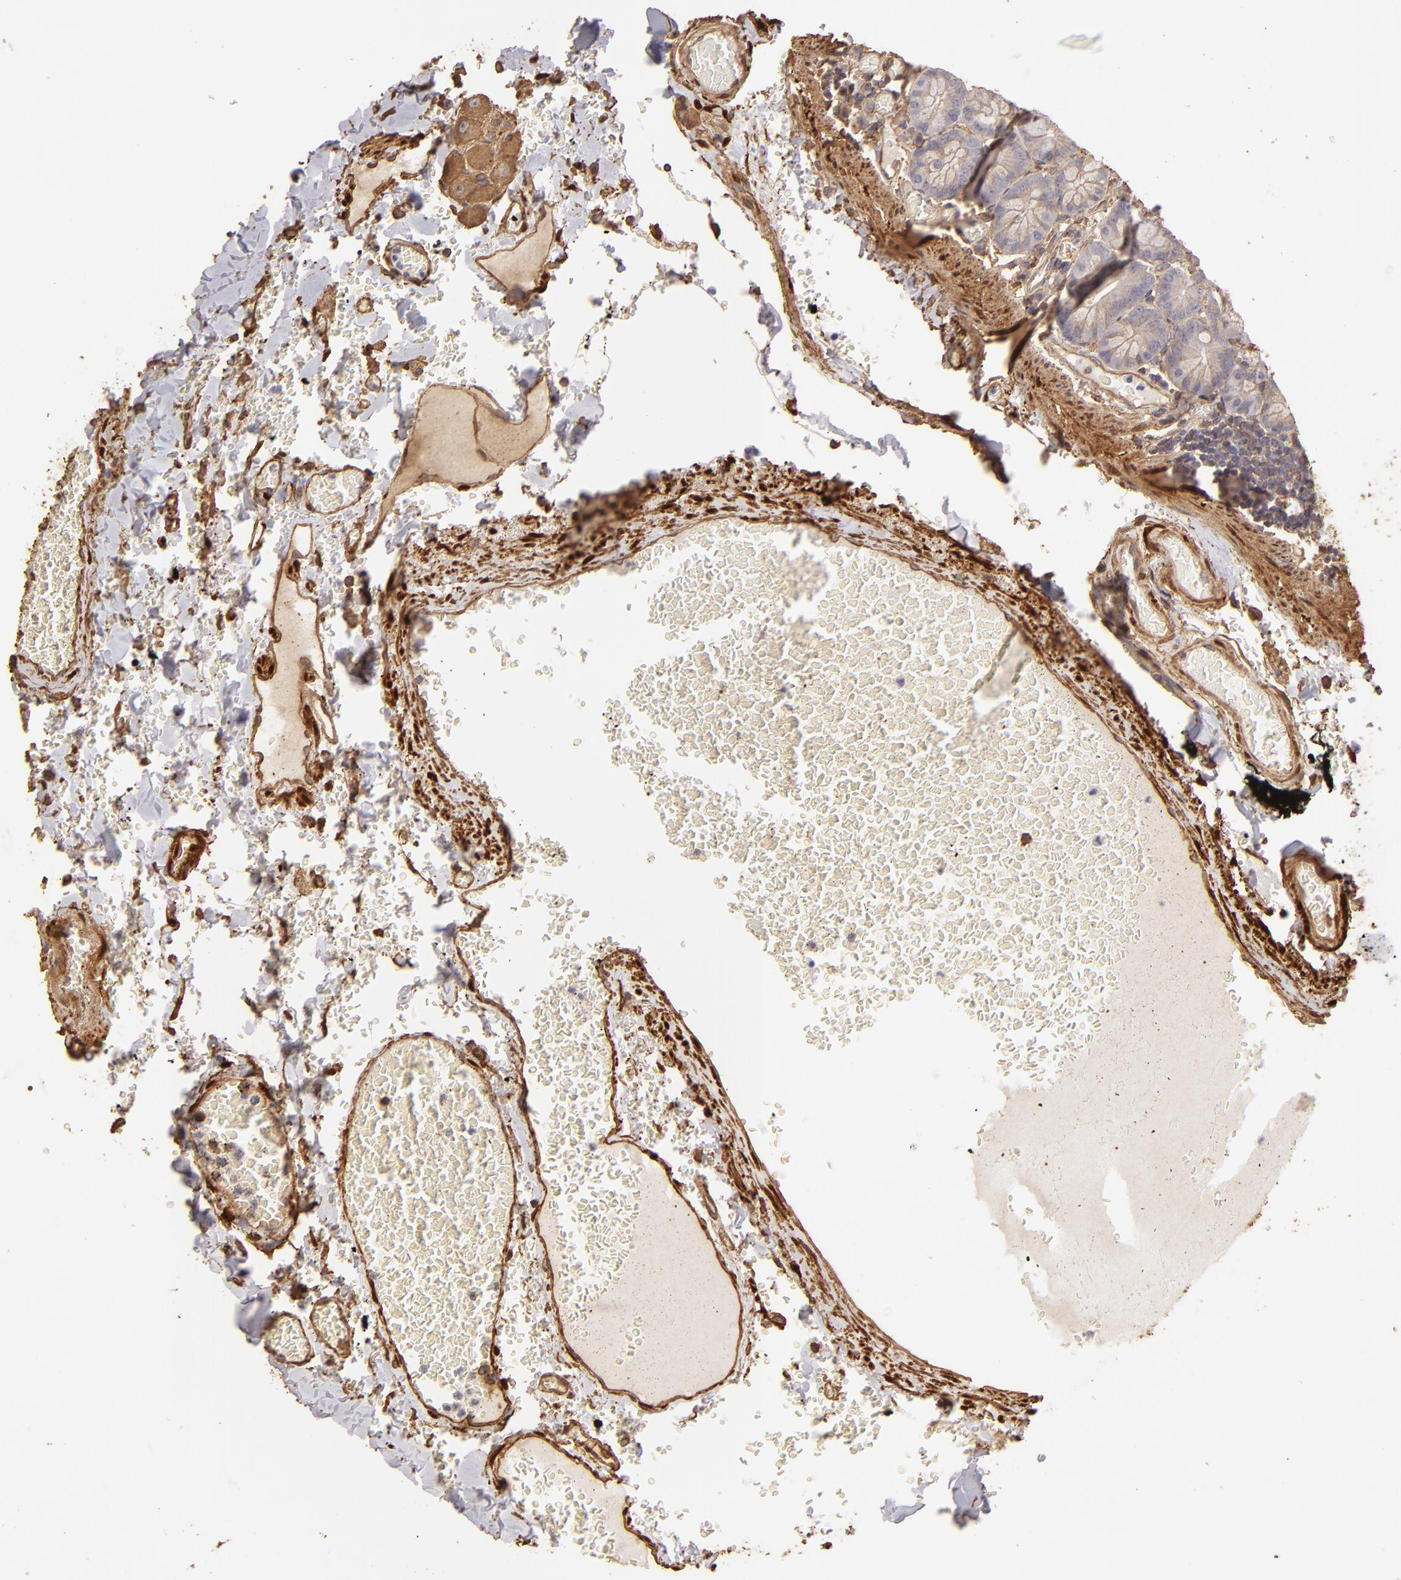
{"staining": {"intensity": "weak", "quantity": "<25%", "location": "cytoplasmic/membranous"}, "tissue": "small intestine", "cell_type": "Glandular cells", "image_type": "normal", "snomed": [{"axis": "morphology", "description": "Normal tissue, NOS"}, {"axis": "topography", "description": "Small intestine"}], "caption": "Glandular cells are negative for brown protein staining in unremarkable small intestine. (DAB (3,3'-diaminobenzidine) IHC visualized using brightfield microscopy, high magnification).", "gene": "HSPB6", "patient": {"sex": "male", "age": 71}}